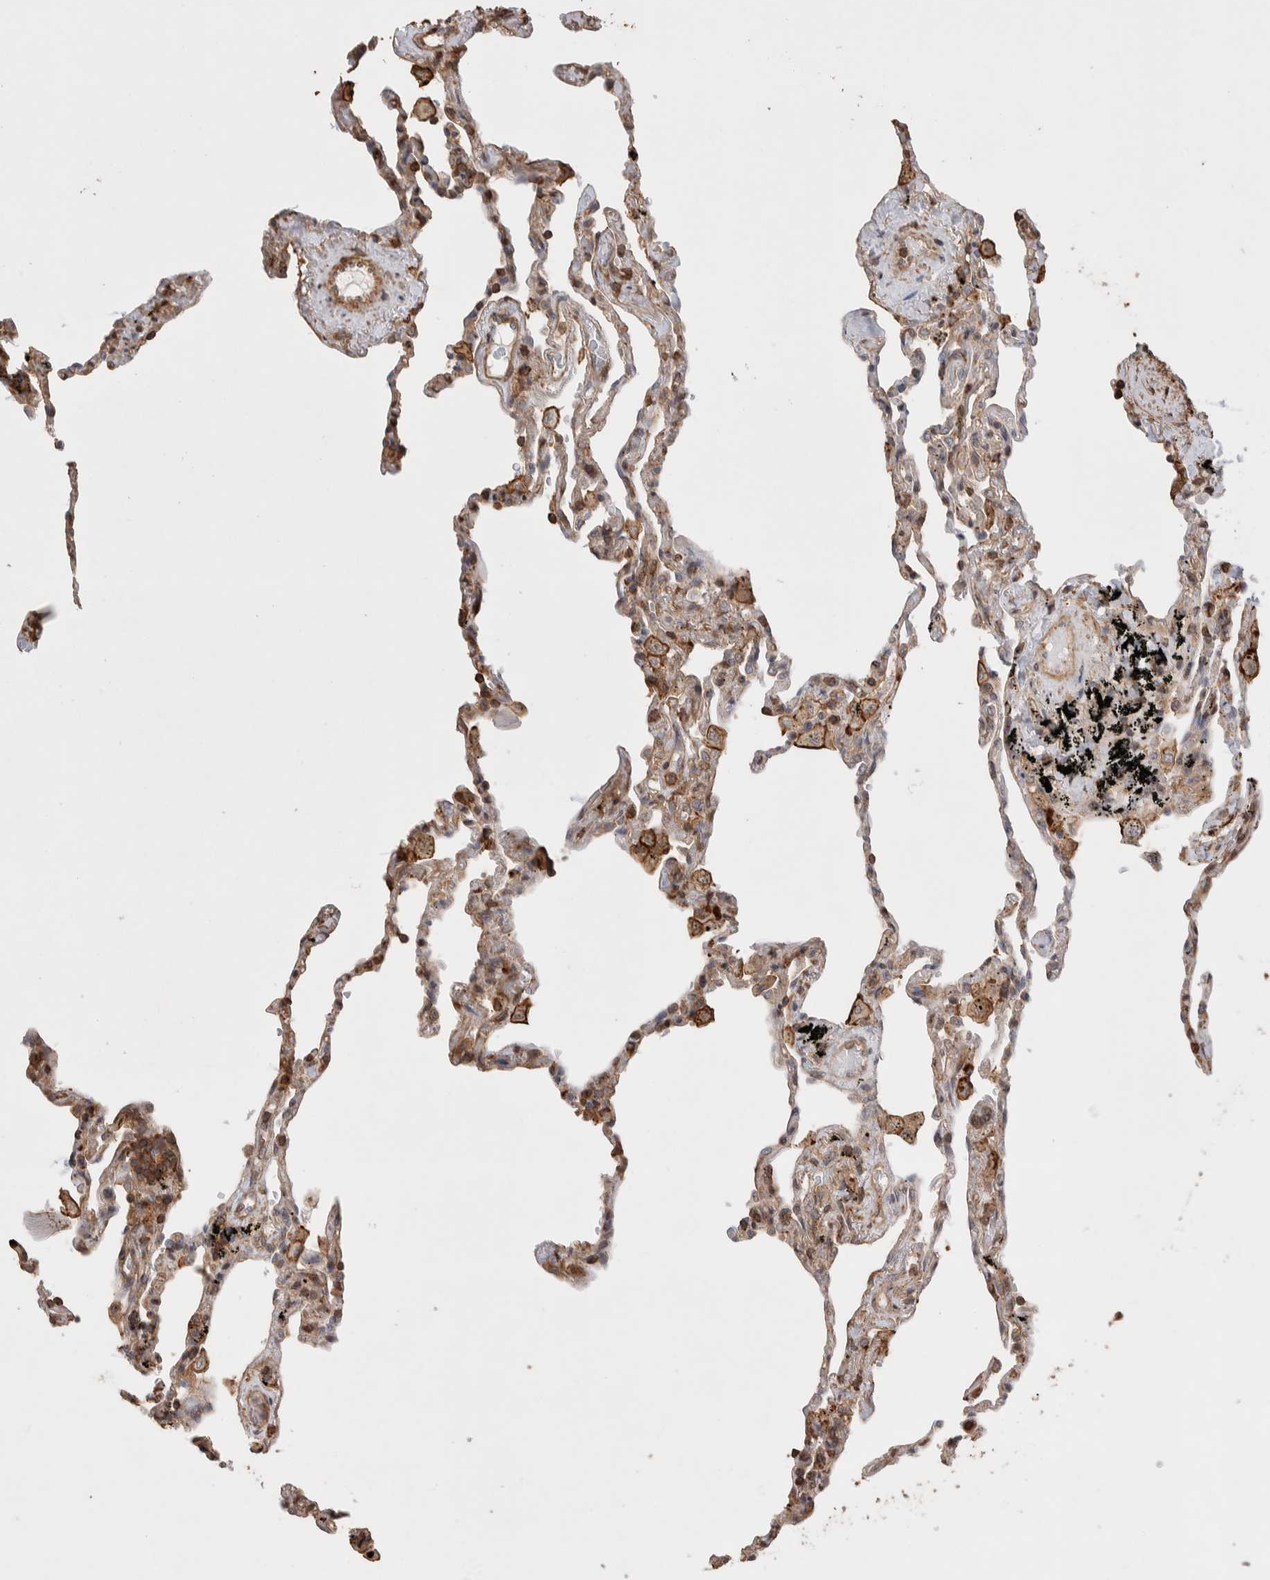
{"staining": {"intensity": "weak", "quantity": "<25%", "location": "cytoplasmic/membranous"}, "tissue": "lung", "cell_type": "Alveolar cells", "image_type": "normal", "snomed": [{"axis": "morphology", "description": "Normal tissue, NOS"}, {"axis": "topography", "description": "Lung"}], "caption": "IHC micrograph of benign lung: lung stained with DAB exhibits no significant protein staining in alveolar cells.", "gene": "ZNF704", "patient": {"sex": "male", "age": 59}}